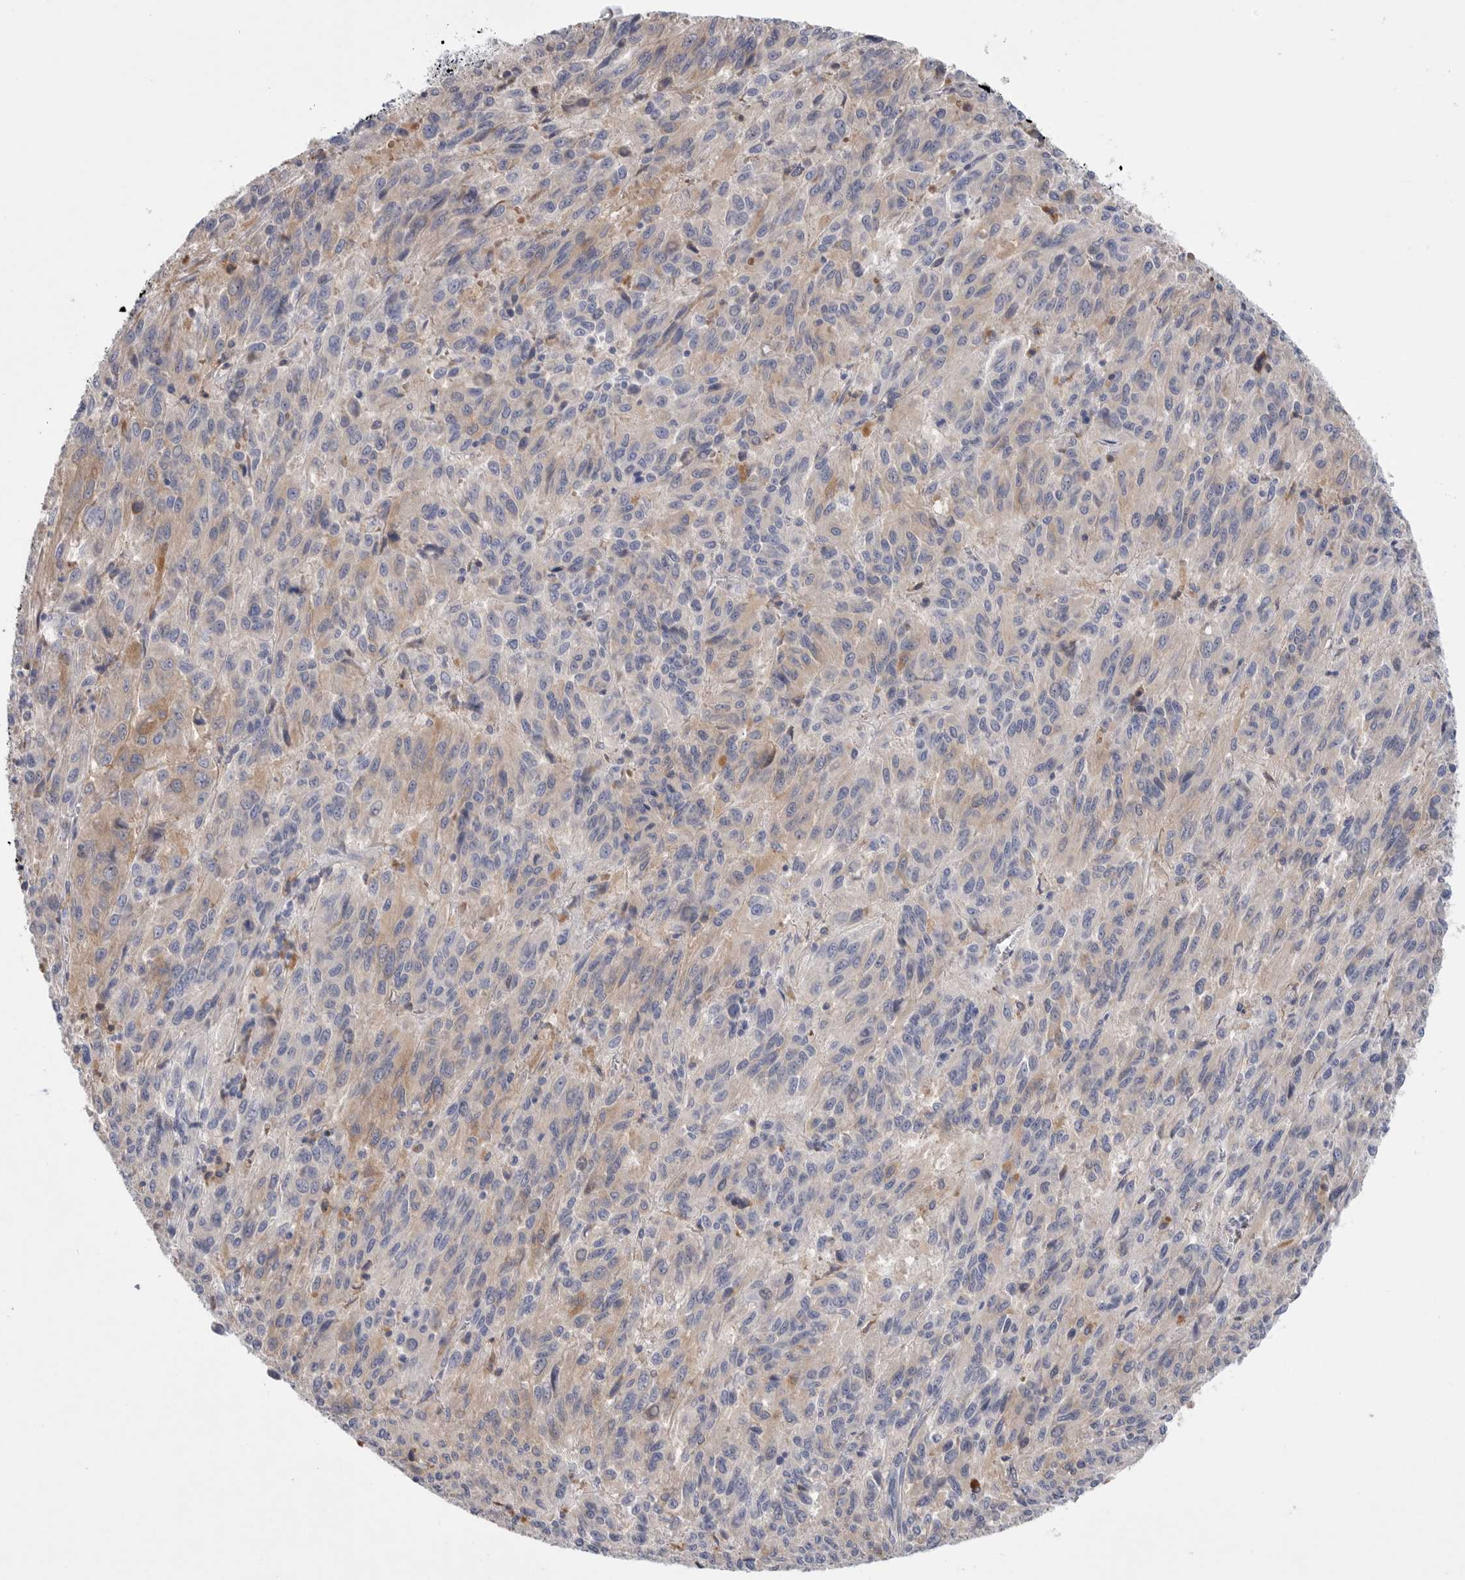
{"staining": {"intensity": "weak", "quantity": "25%-75%", "location": "cytoplasmic/membranous"}, "tissue": "melanoma", "cell_type": "Tumor cells", "image_type": "cancer", "snomed": [{"axis": "morphology", "description": "Malignant melanoma, Metastatic site"}, {"axis": "topography", "description": "Lung"}], "caption": "There is low levels of weak cytoplasmic/membranous expression in tumor cells of melanoma, as demonstrated by immunohistochemical staining (brown color).", "gene": "CAMK2B", "patient": {"sex": "male", "age": 64}}